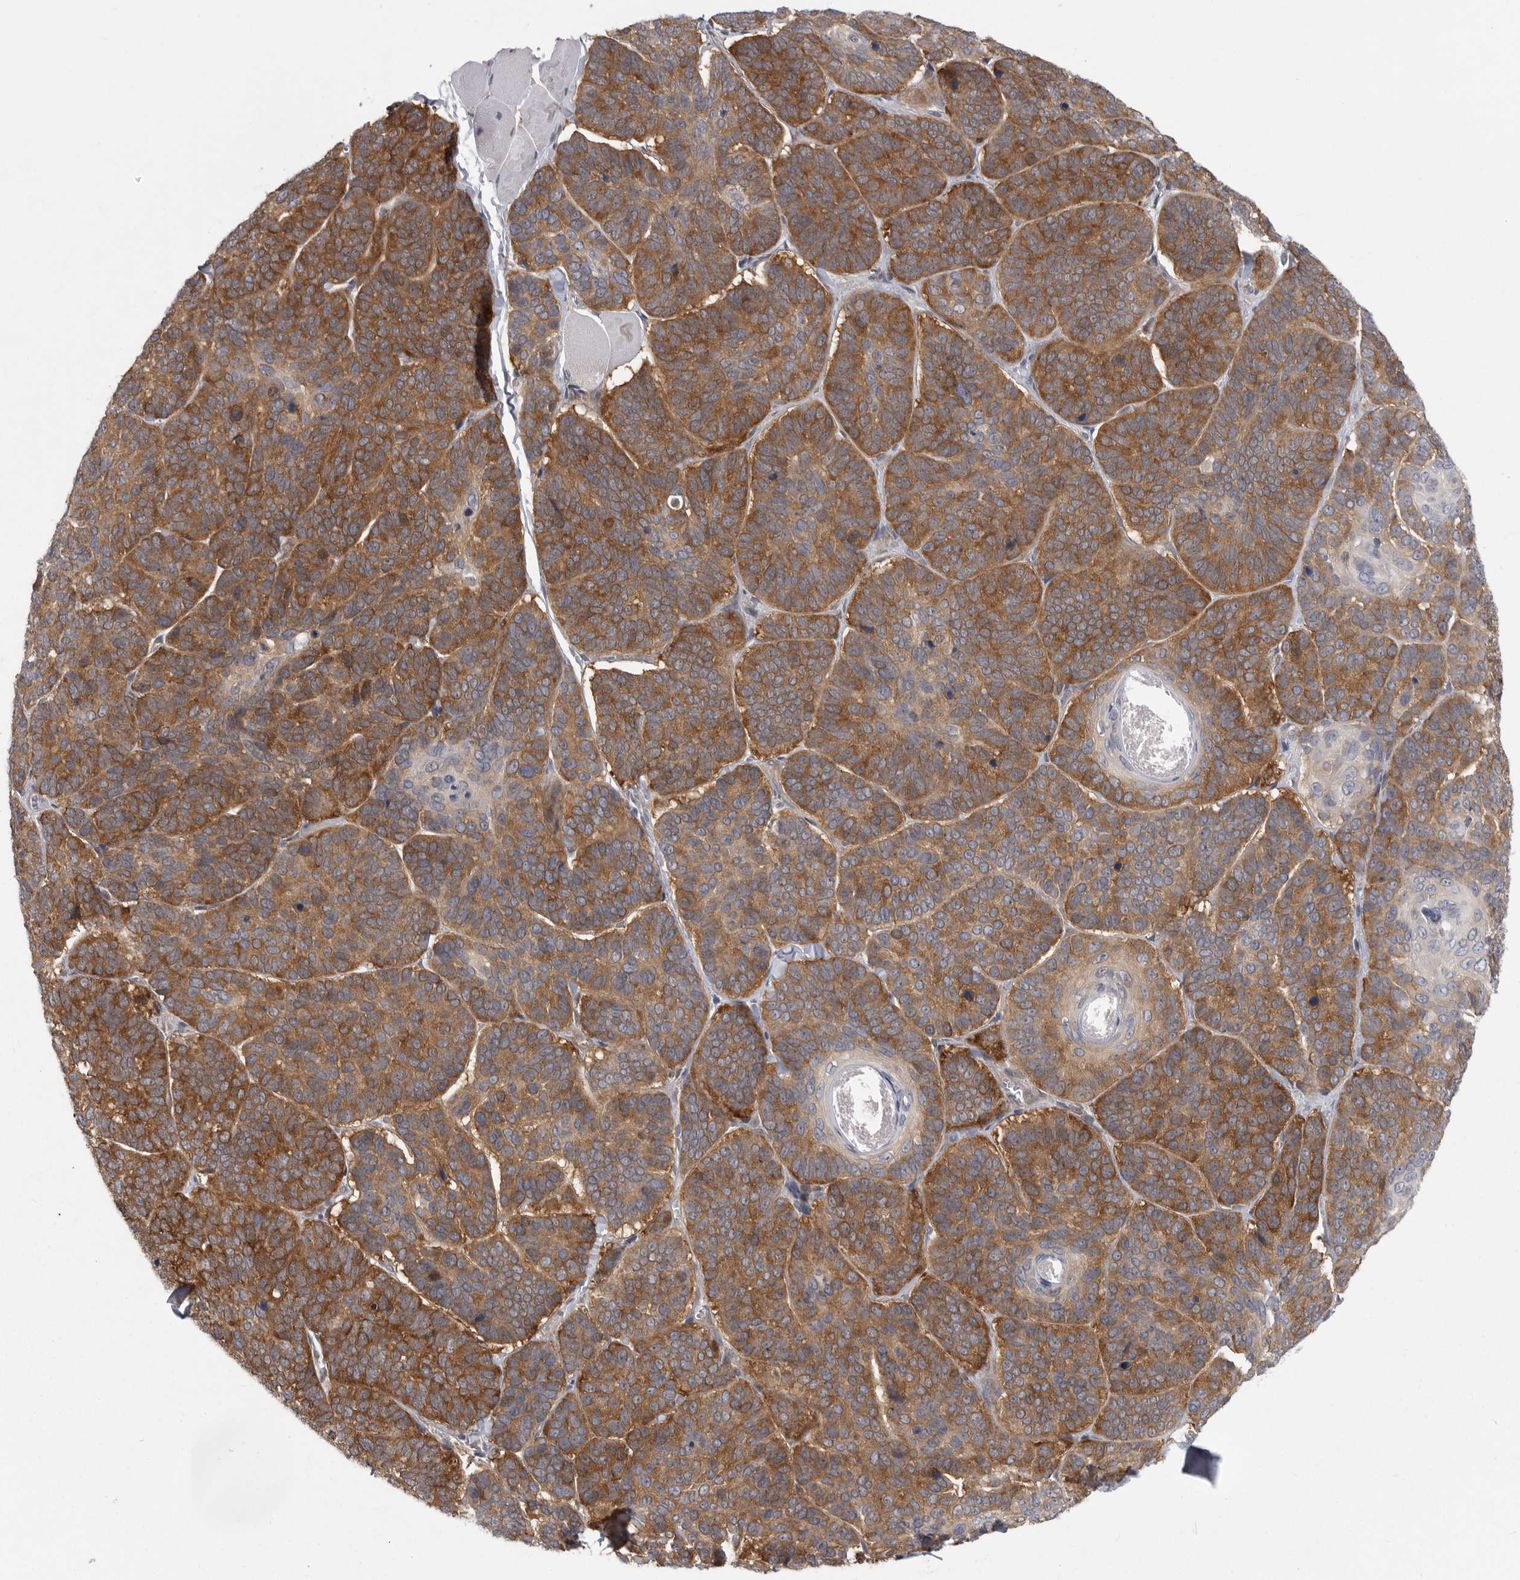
{"staining": {"intensity": "moderate", "quantity": ">75%", "location": "cytoplasmic/membranous"}, "tissue": "skin cancer", "cell_type": "Tumor cells", "image_type": "cancer", "snomed": [{"axis": "morphology", "description": "Basal cell carcinoma"}, {"axis": "topography", "description": "Skin"}], "caption": "A photomicrograph of human skin cancer (basal cell carcinoma) stained for a protein exhibits moderate cytoplasmic/membranous brown staining in tumor cells.", "gene": "CACYBP", "patient": {"sex": "male", "age": 62}}